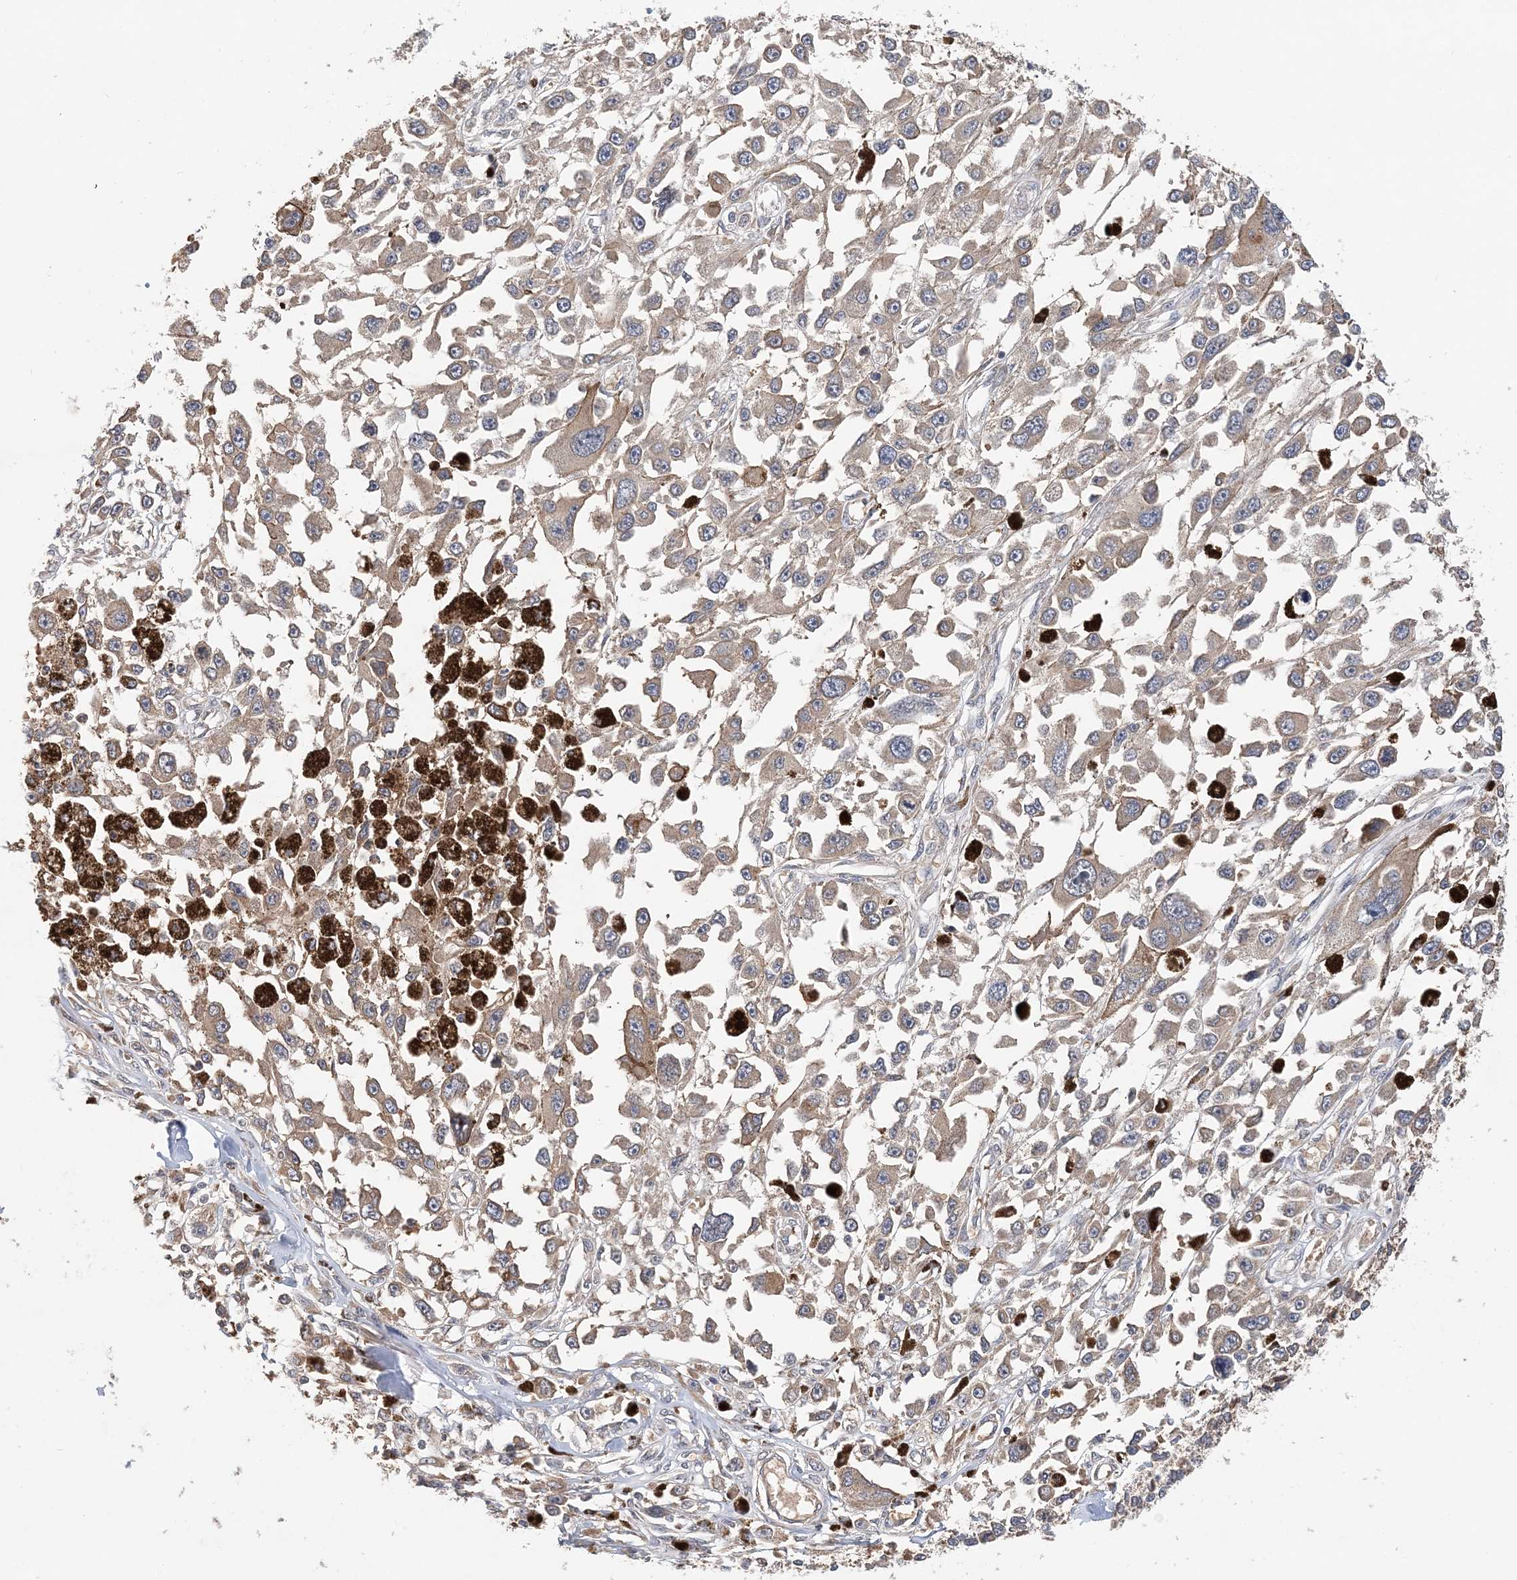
{"staining": {"intensity": "weak", "quantity": "<25%", "location": "cytoplasmic/membranous"}, "tissue": "melanoma", "cell_type": "Tumor cells", "image_type": "cancer", "snomed": [{"axis": "morphology", "description": "Malignant melanoma, Metastatic site"}, {"axis": "topography", "description": "Lymph node"}], "caption": "High magnification brightfield microscopy of melanoma stained with DAB (3,3'-diaminobenzidine) (brown) and counterstained with hematoxylin (blue): tumor cells show no significant positivity. (DAB IHC visualized using brightfield microscopy, high magnification).", "gene": "SYCP3", "patient": {"sex": "male", "age": 59}}